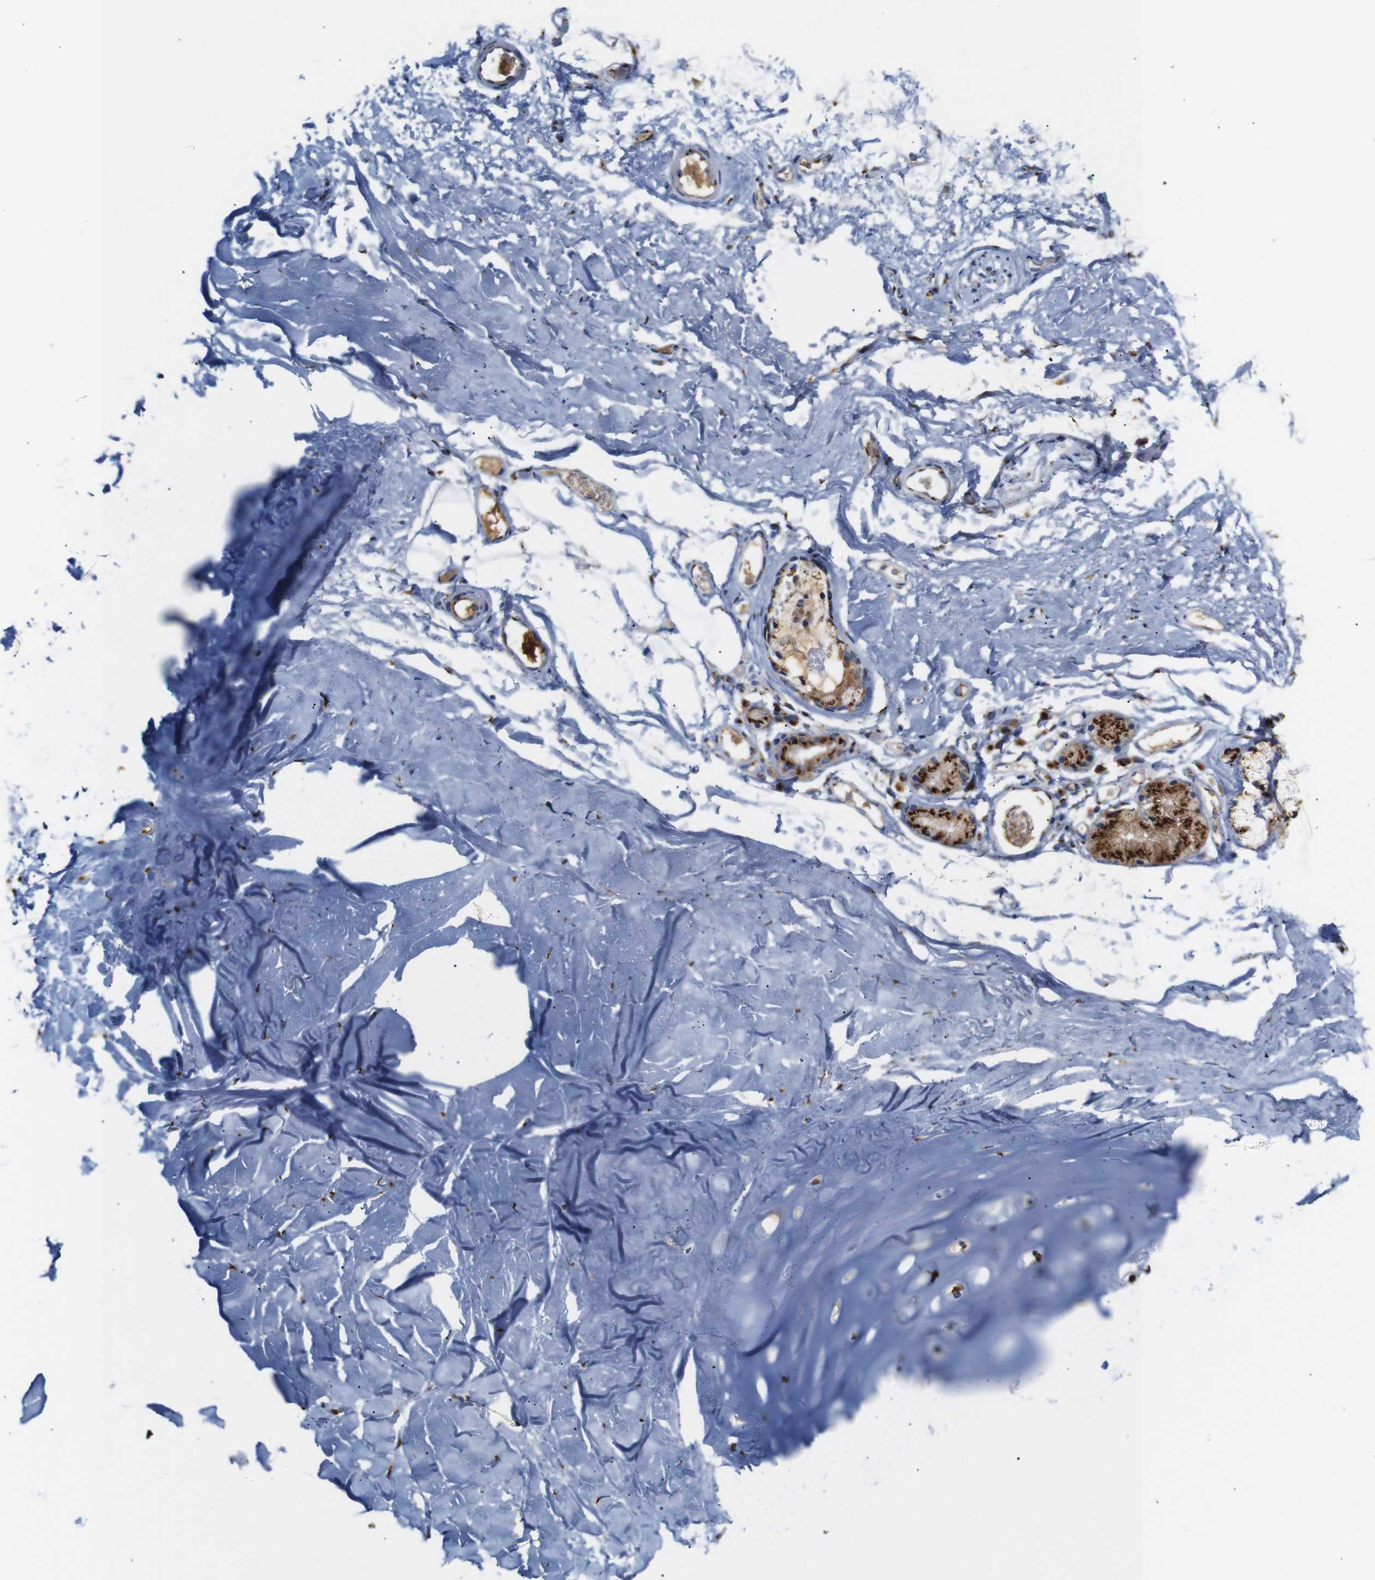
{"staining": {"intensity": "moderate", "quantity": ">75%", "location": "cytoplasmic/membranous"}, "tissue": "adipose tissue", "cell_type": "Adipocytes", "image_type": "normal", "snomed": [{"axis": "morphology", "description": "Normal tissue, NOS"}, {"axis": "topography", "description": "Bronchus"}], "caption": "The histopathology image reveals staining of benign adipose tissue, revealing moderate cytoplasmic/membranous protein expression (brown color) within adipocytes. The protein of interest is stained brown, and the nuclei are stained in blue (DAB (3,3'-diaminobenzidine) IHC with brightfield microscopy, high magnification).", "gene": "TGOLN2", "patient": {"sex": "female", "age": 73}}